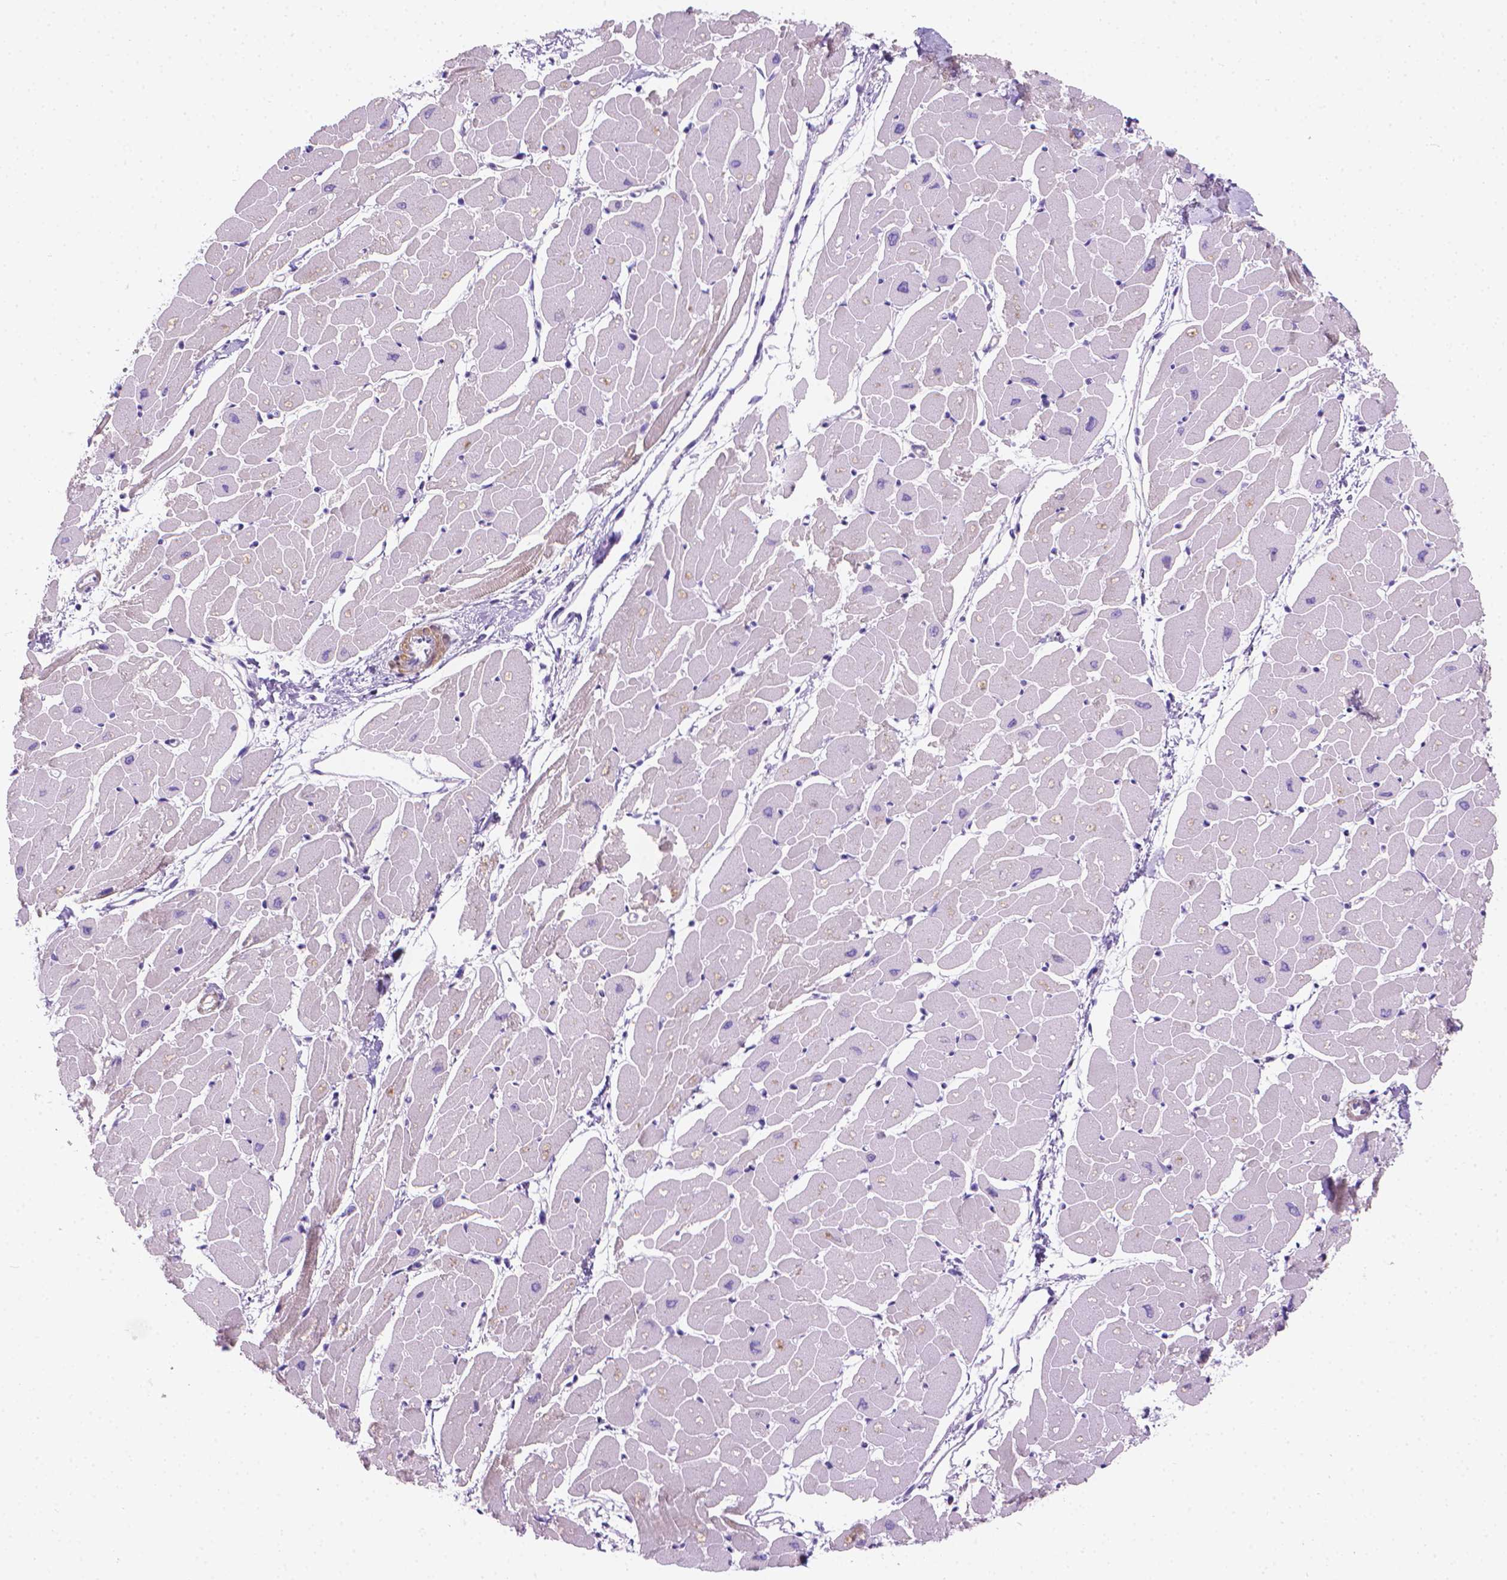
{"staining": {"intensity": "weak", "quantity": "25%-75%", "location": "cytoplasmic/membranous"}, "tissue": "heart muscle", "cell_type": "Cardiomyocytes", "image_type": "normal", "snomed": [{"axis": "morphology", "description": "Normal tissue, NOS"}, {"axis": "topography", "description": "Heart"}], "caption": "Brown immunohistochemical staining in benign heart muscle demonstrates weak cytoplasmic/membranous staining in approximately 25%-75% of cardiomyocytes.", "gene": "FASN", "patient": {"sex": "male", "age": 57}}